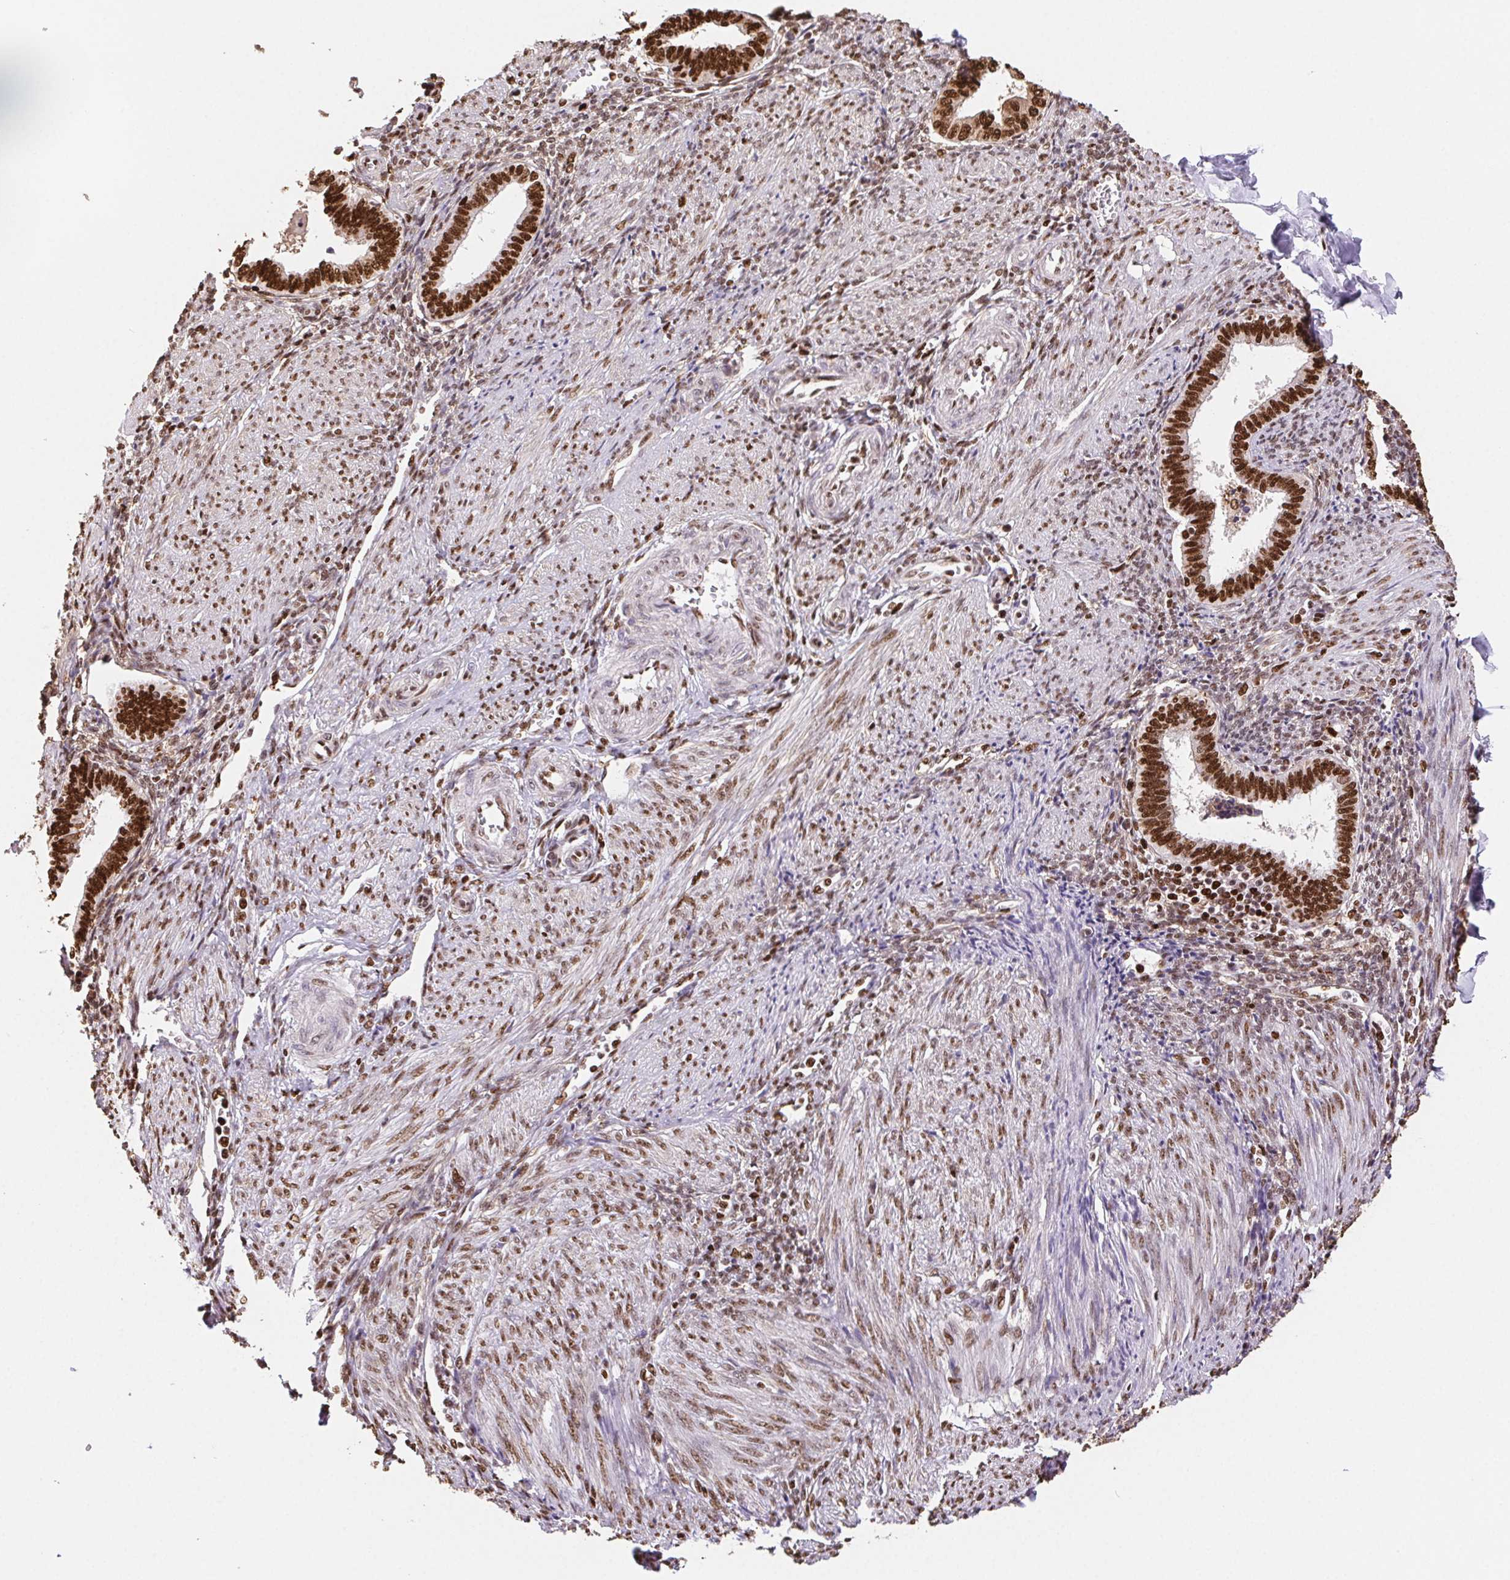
{"staining": {"intensity": "moderate", "quantity": ">75%", "location": "nuclear"}, "tissue": "endometrium", "cell_type": "Cells in endometrial stroma", "image_type": "normal", "snomed": [{"axis": "morphology", "description": "Normal tissue, NOS"}, {"axis": "topography", "description": "Endometrium"}], "caption": "Human endometrium stained with a brown dye shows moderate nuclear positive expression in approximately >75% of cells in endometrial stroma.", "gene": "SETSIP", "patient": {"sex": "female", "age": 42}}